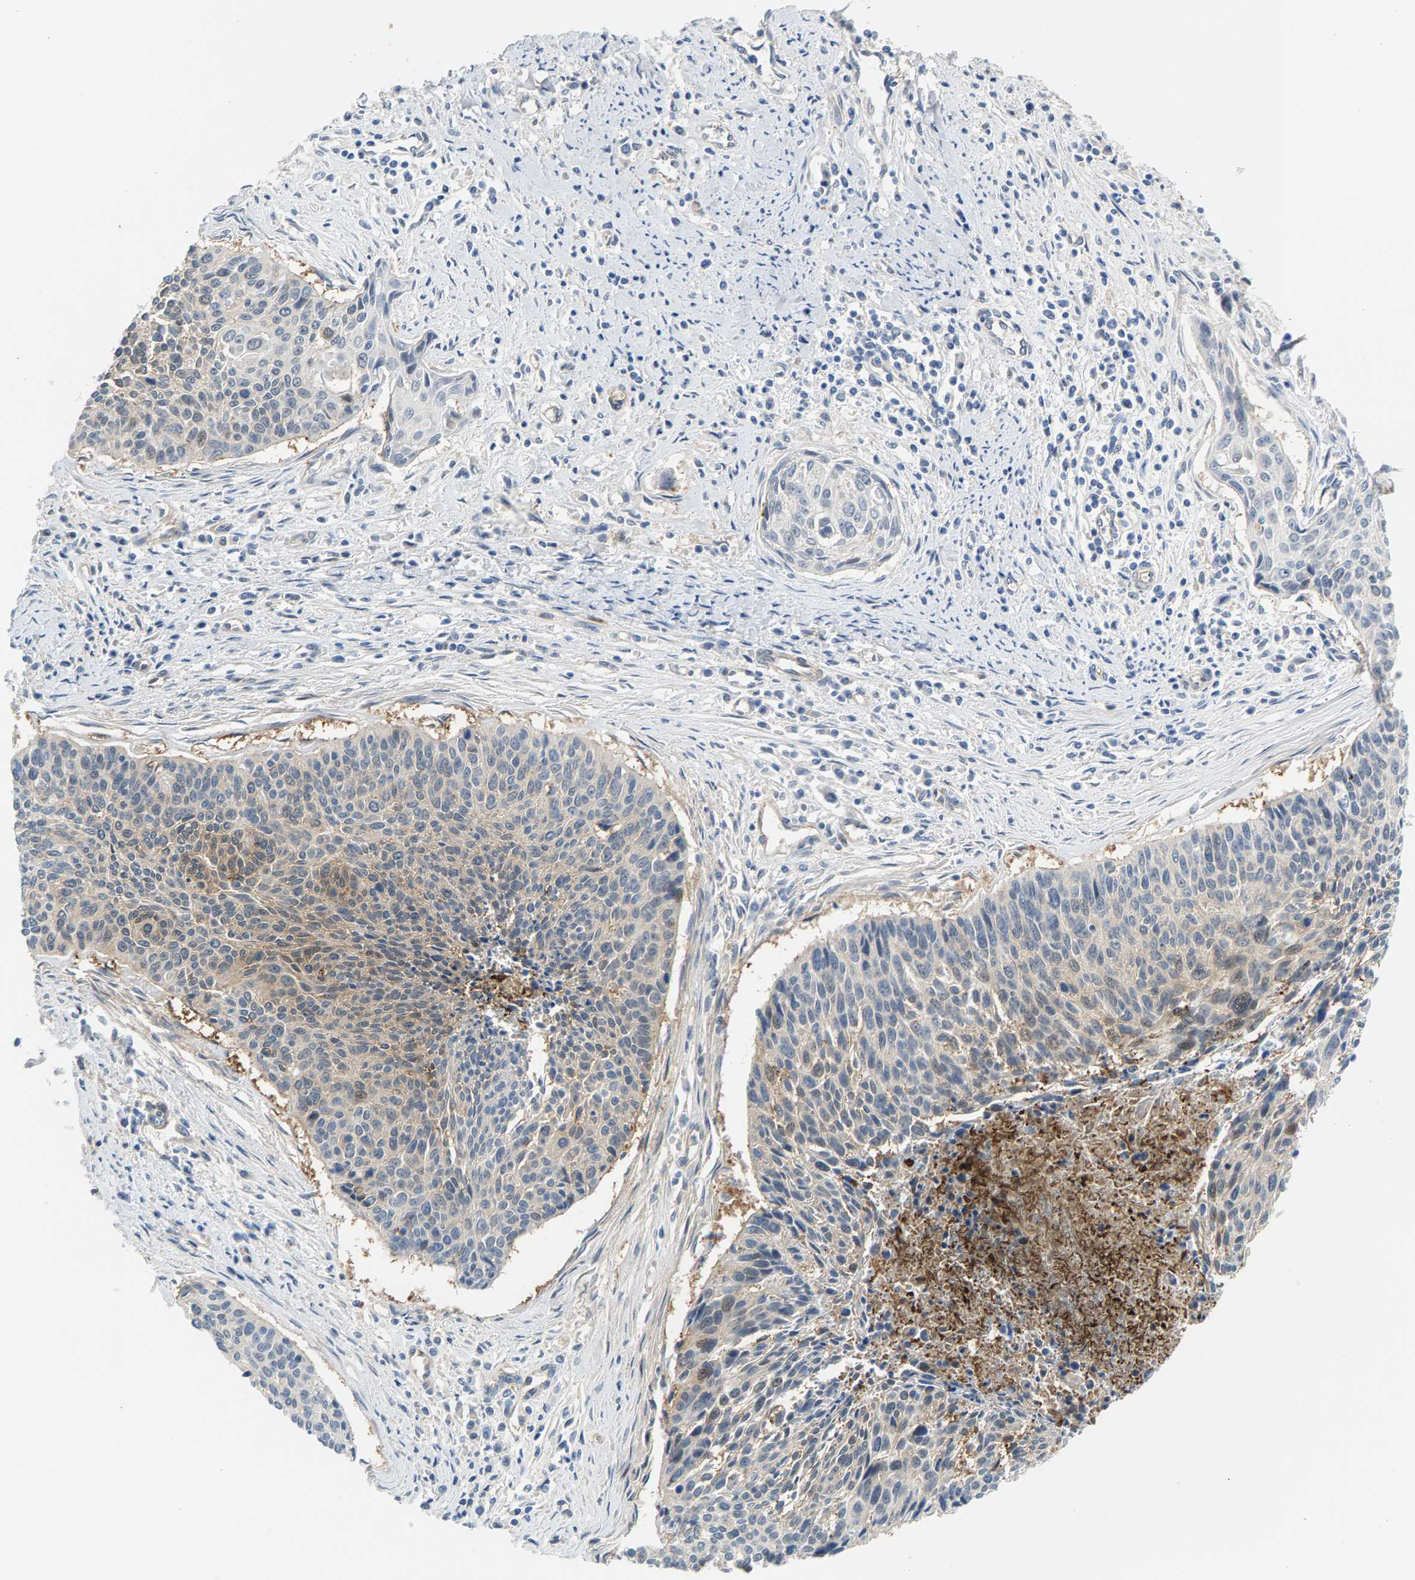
{"staining": {"intensity": "weak", "quantity": "<25%", "location": "cytoplasmic/membranous"}, "tissue": "cervical cancer", "cell_type": "Tumor cells", "image_type": "cancer", "snomed": [{"axis": "morphology", "description": "Squamous cell carcinoma, NOS"}, {"axis": "topography", "description": "Cervix"}], "caption": "Histopathology image shows no significant protein positivity in tumor cells of cervical squamous cell carcinoma.", "gene": "KRTAP27-1", "patient": {"sex": "female", "age": 55}}